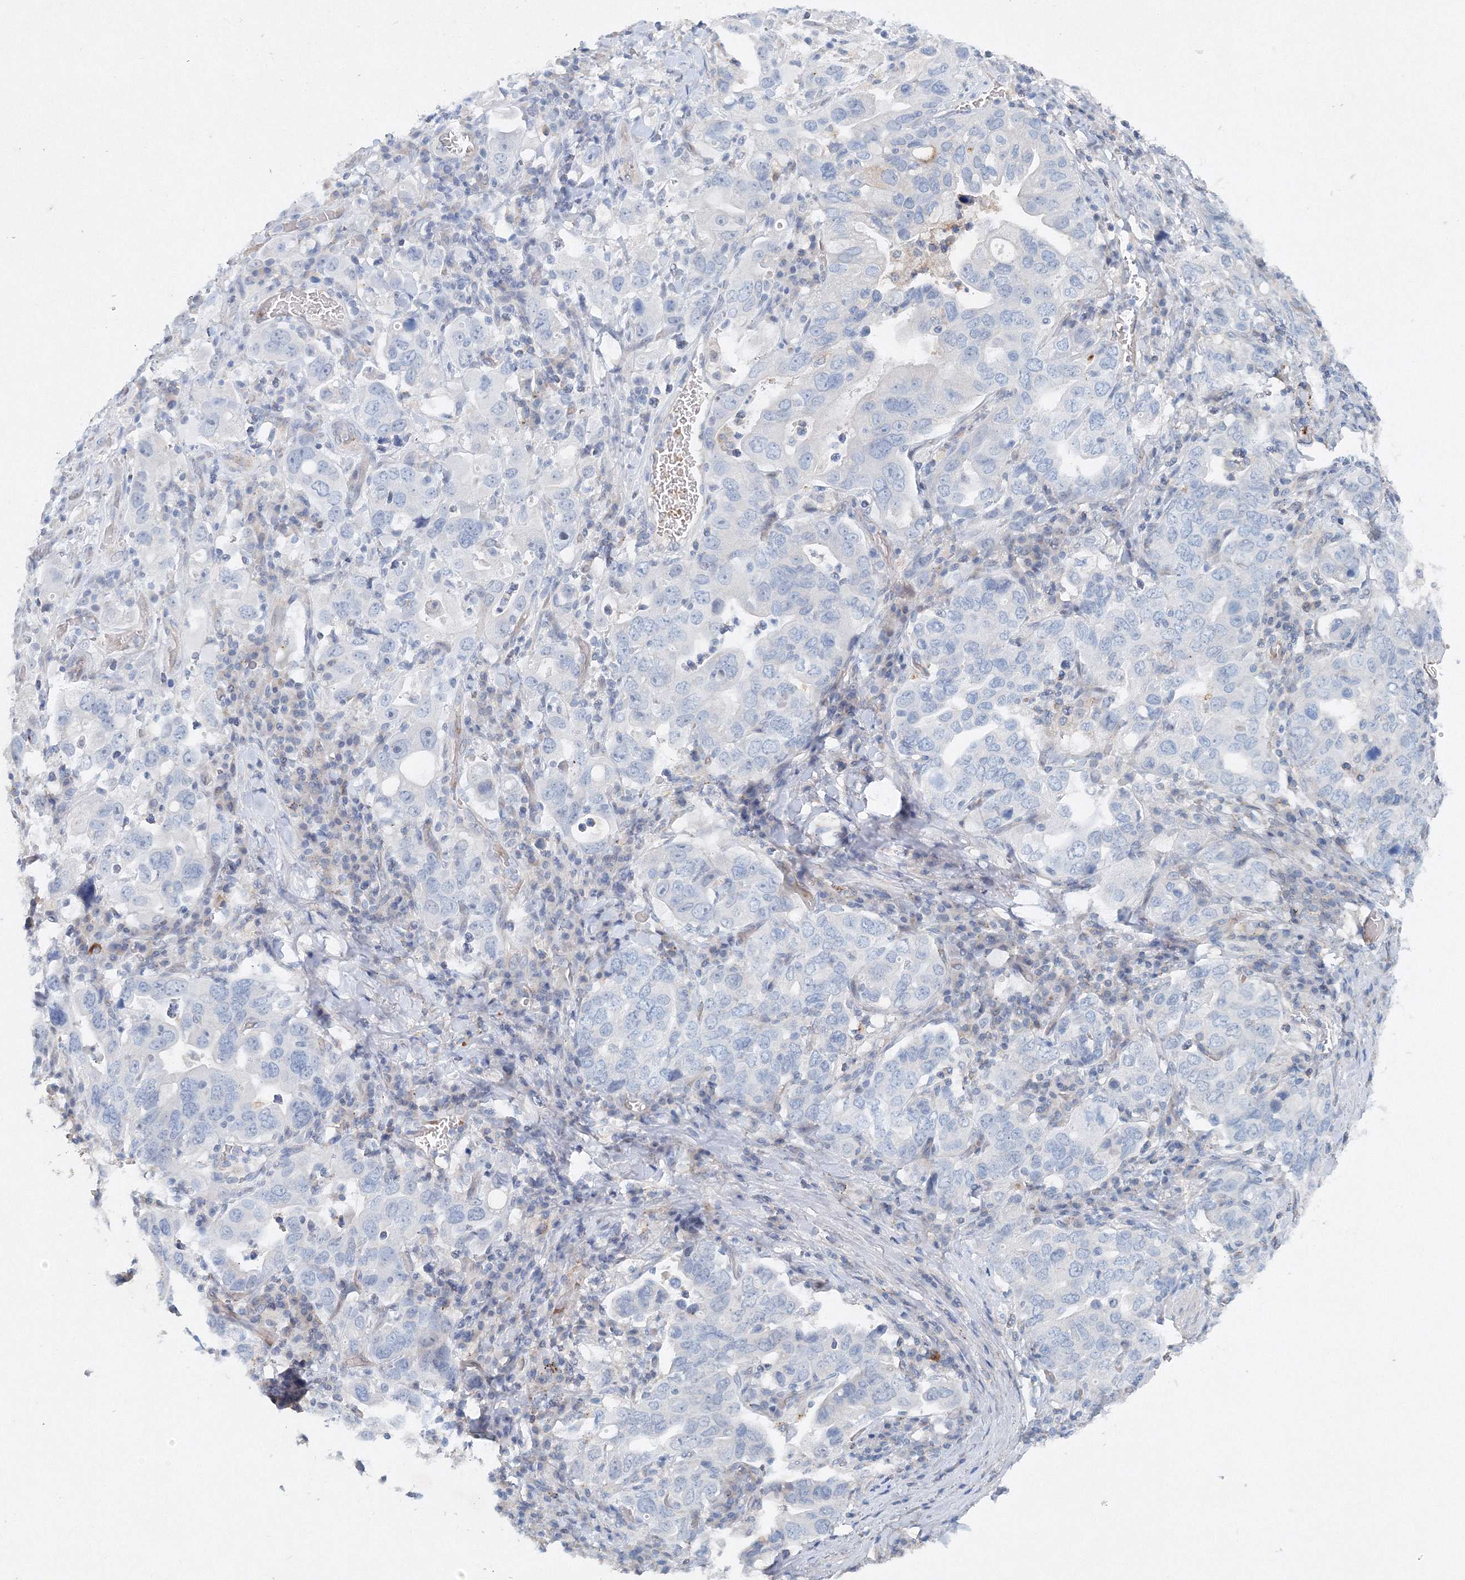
{"staining": {"intensity": "negative", "quantity": "none", "location": "none"}, "tissue": "stomach cancer", "cell_type": "Tumor cells", "image_type": "cancer", "snomed": [{"axis": "morphology", "description": "Adenocarcinoma, NOS"}, {"axis": "topography", "description": "Stomach, upper"}], "caption": "Tumor cells show no significant protein staining in stomach cancer.", "gene": "SH3BP5", "patient": {"sex": "male", "age": 62}}